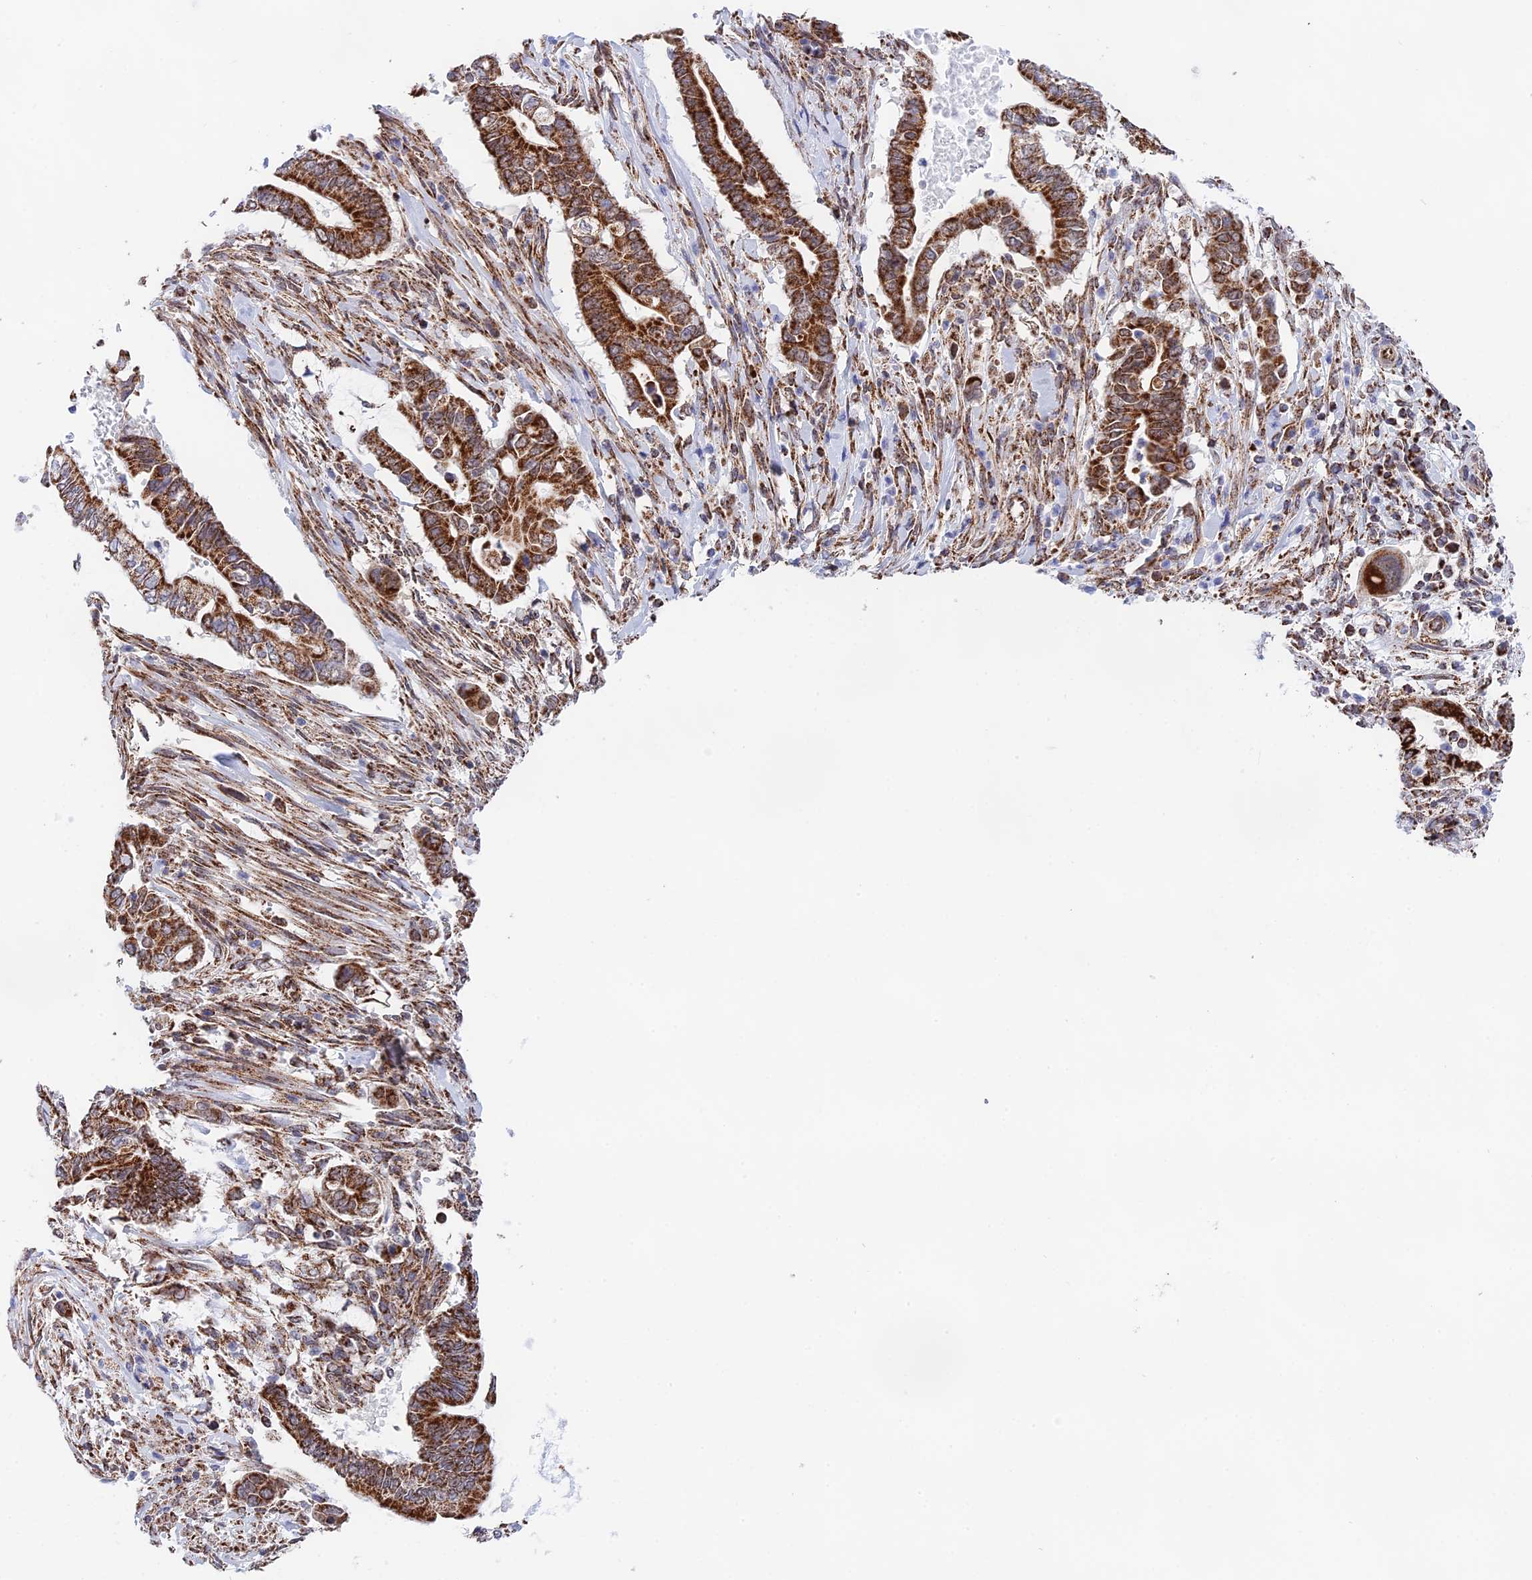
{"staining": {"intensity": "strong", "quantity": ">75%", "location": "cytoplasmic/membranous"}, "tissue": "pancreatic cancer", "cell_type": "Tumor cells", "image_type": "cancer", "snomed": [{"axis": "morphology", "description": "Adenocarcinoma, NOS"}, {"axis": "topography", "description": "Pancreas"}], "caption": "Protein expression analysis of adenocarcinoma (pancreatic) shows strong cytoplasmic/membranous positivity in about >75% of tumor cells. (brown staining indicates protein expression, while blue staining denotes nuclei).", "gene": "CDC16", "patient": {"sex": "male", "age": 68}}